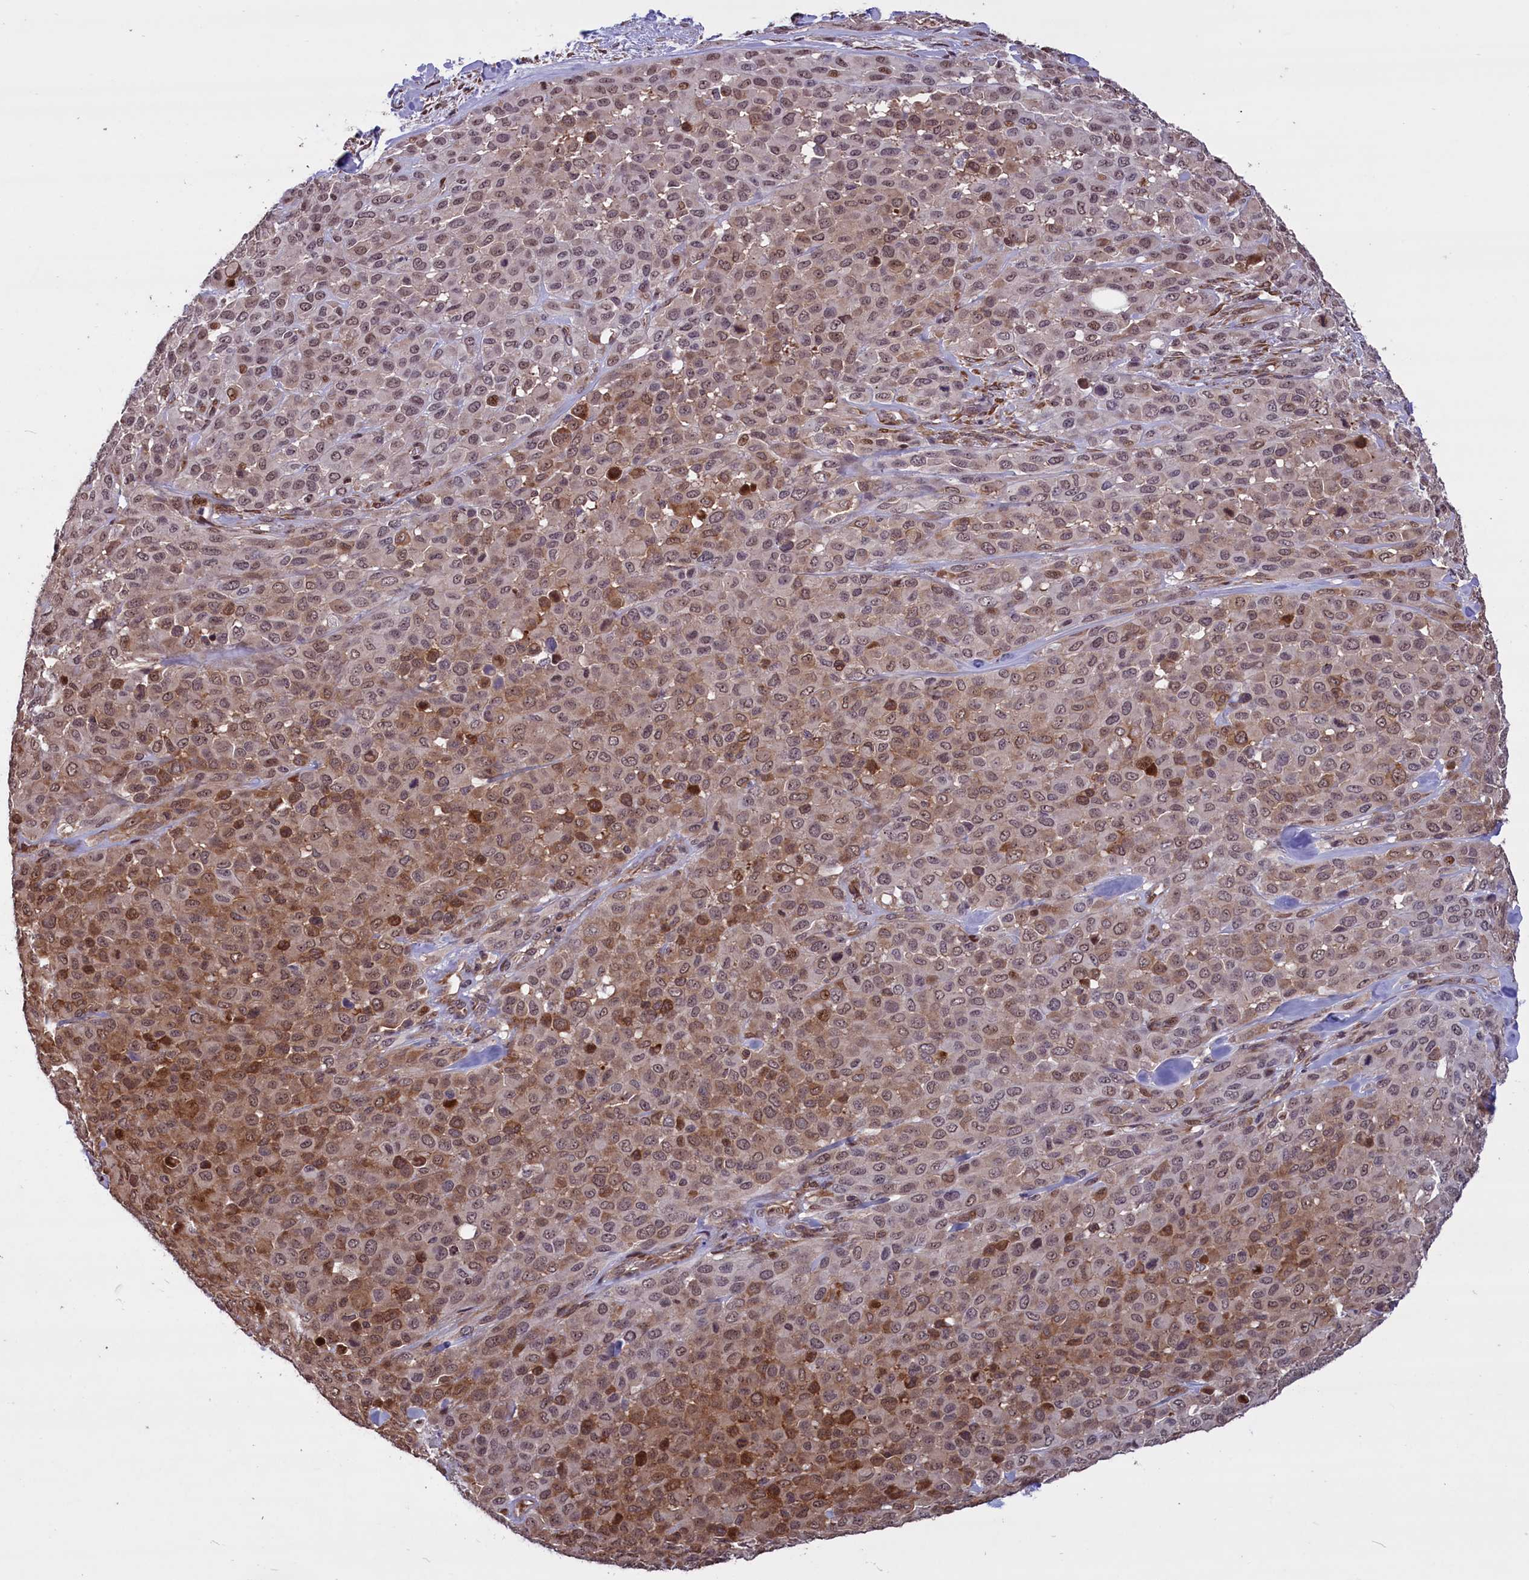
{"staining": {"intensity": "moderate", "quantity": ">75%", "location": "cytoplasmic/membranous,nuclear"}, "tissue": "melanoma", "cell_type": "Tumor cells", "image_type": "cancer", "snomed": [{"axis": "morphology", "description": "Malignant melanoma, Metastatic site"}, {"axis": "topography", "description": "Skin"}], "caption": "IHC of human malignant melanoma (metastatic site) exhibits medium levels of moderate cytoplasmic/membranous and nuclear staining in about >75% of tumor cells. Nuclei are stained in blue.", "gene": "SHFL", "patient": {"sex": "female", "age": 81}}